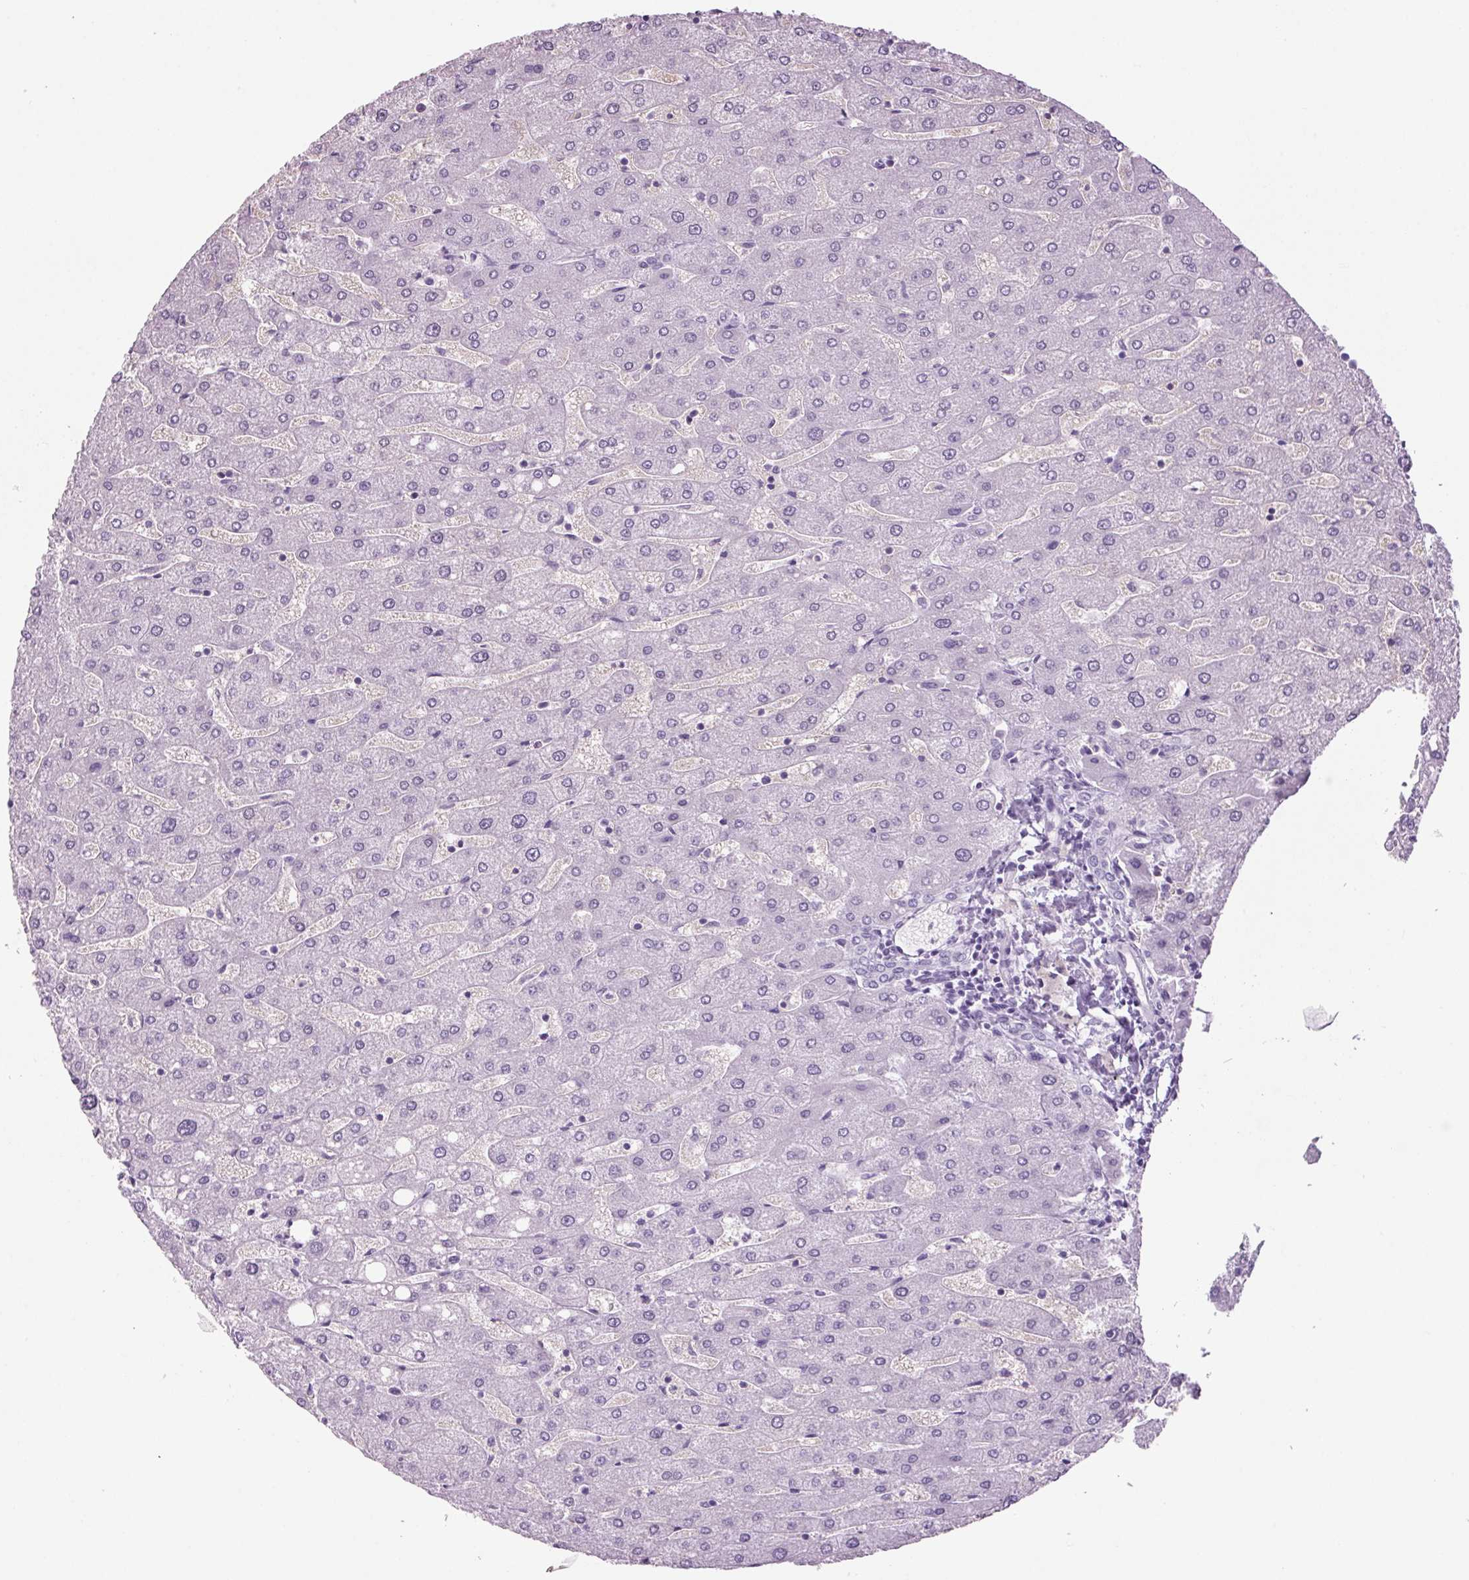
{"staining": {"intensity": "negative", "quantity": "none", "location": "none"}, "tissue": "liver", "cell_type": "Cholangiocytes", "image_type": "normal", "snomed": [{"axis": "morphology", "description": "Normal tissue, NOS"}, {"axis": "topography", "description": "Liver"}], "caption": "Liver stained for a protein using immunohistochemistry (IHC) demonstrates no staining cholangiocytes.", "gene": "PPP1R1A", "patient": {"sex": "male", "age": 67}}